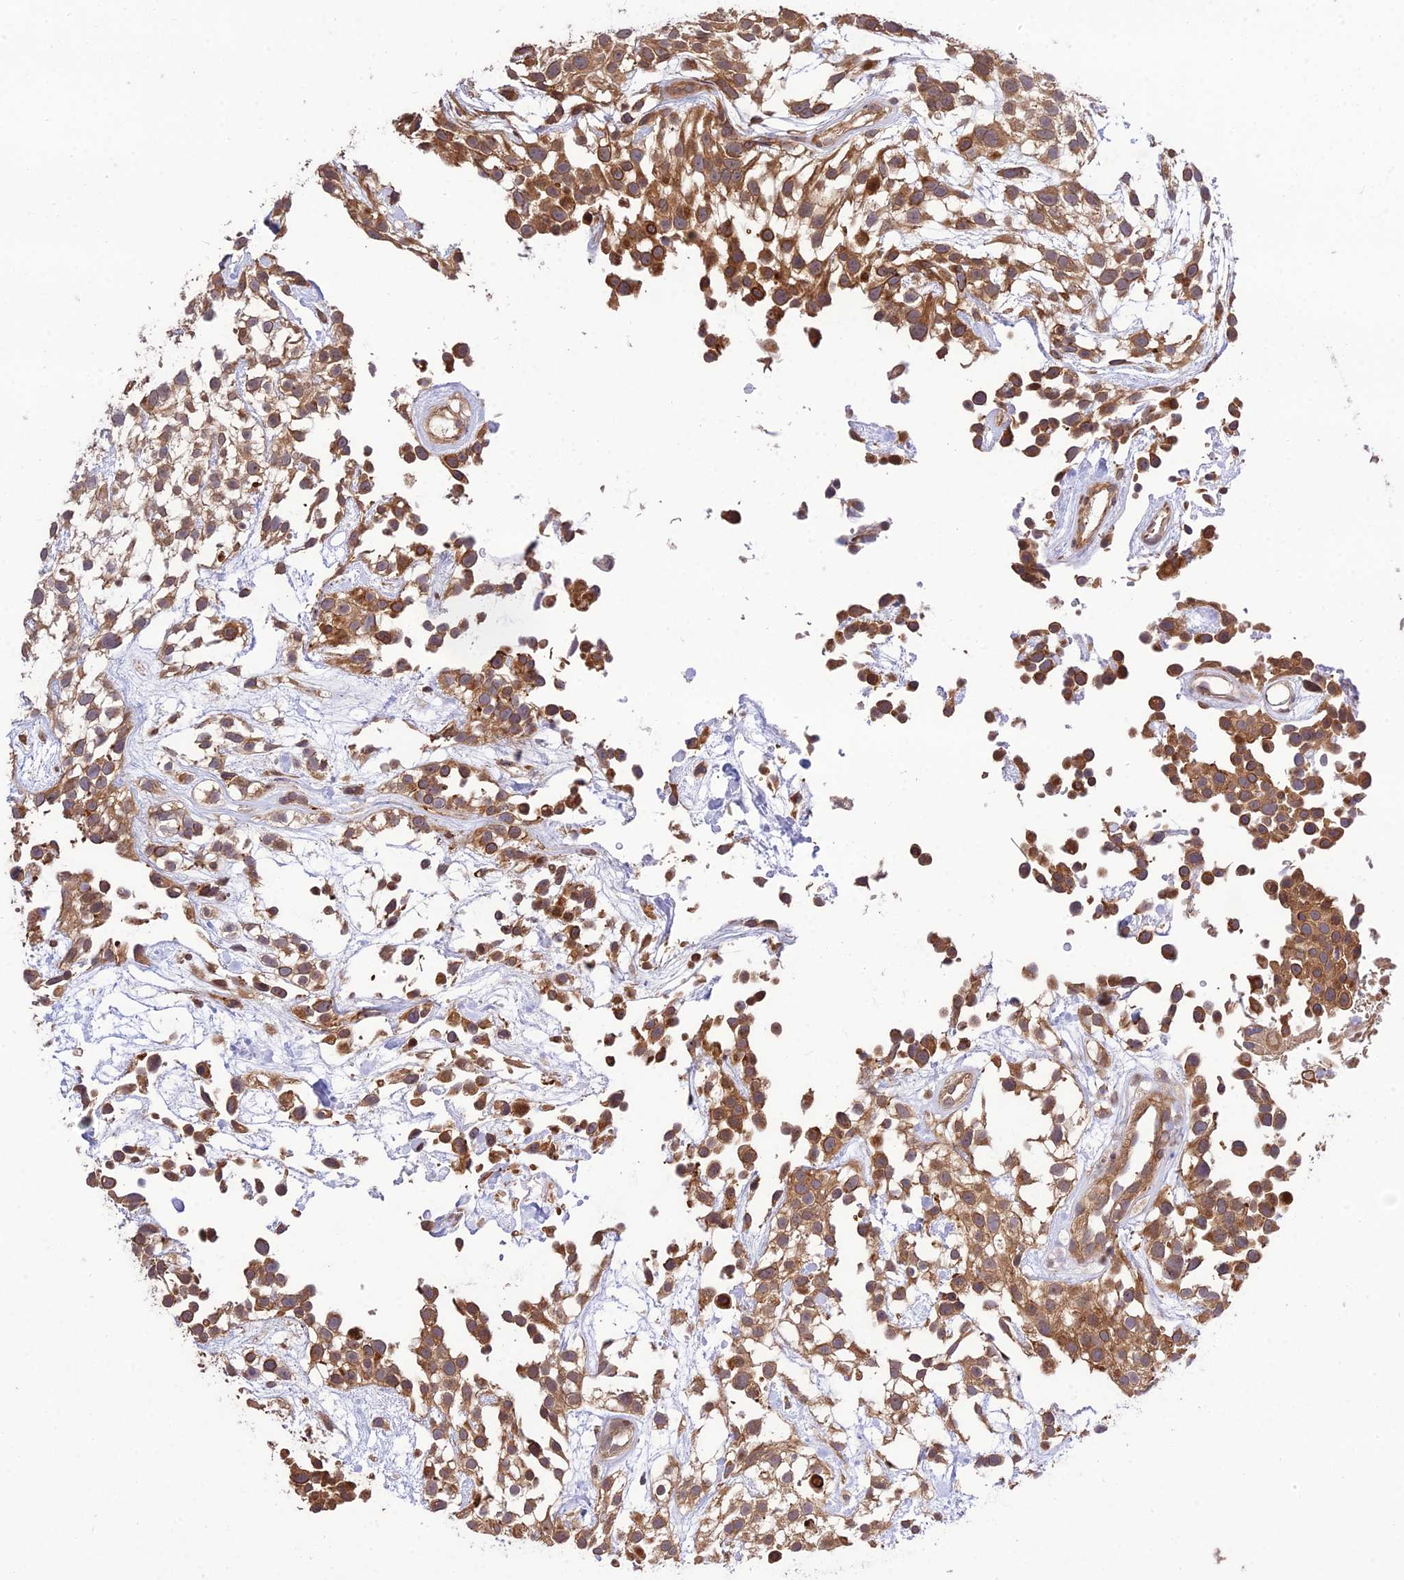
{"staining": {"intensity": "moderate", "quantity": ">75%", "location": "cytoplasmic/membranous"}, "tissue": "urothelial cancer", "cell_type": "Tumor cells", "image_type": "cancer", "snomed": [{"axis": "morphology", "description": "Urothelial carcinoma, High grade"}, {"axis": "topography", "description": "Urinary bladder"}], "caption": "This is an image of immunohistochemistry (IHC) staining of urothelial cancer, which shows moderate staining in the cytoplasmic/membranous of tumor cells.", "gene": "SMG6", "patient": {"sex": "male", "age": 56}}